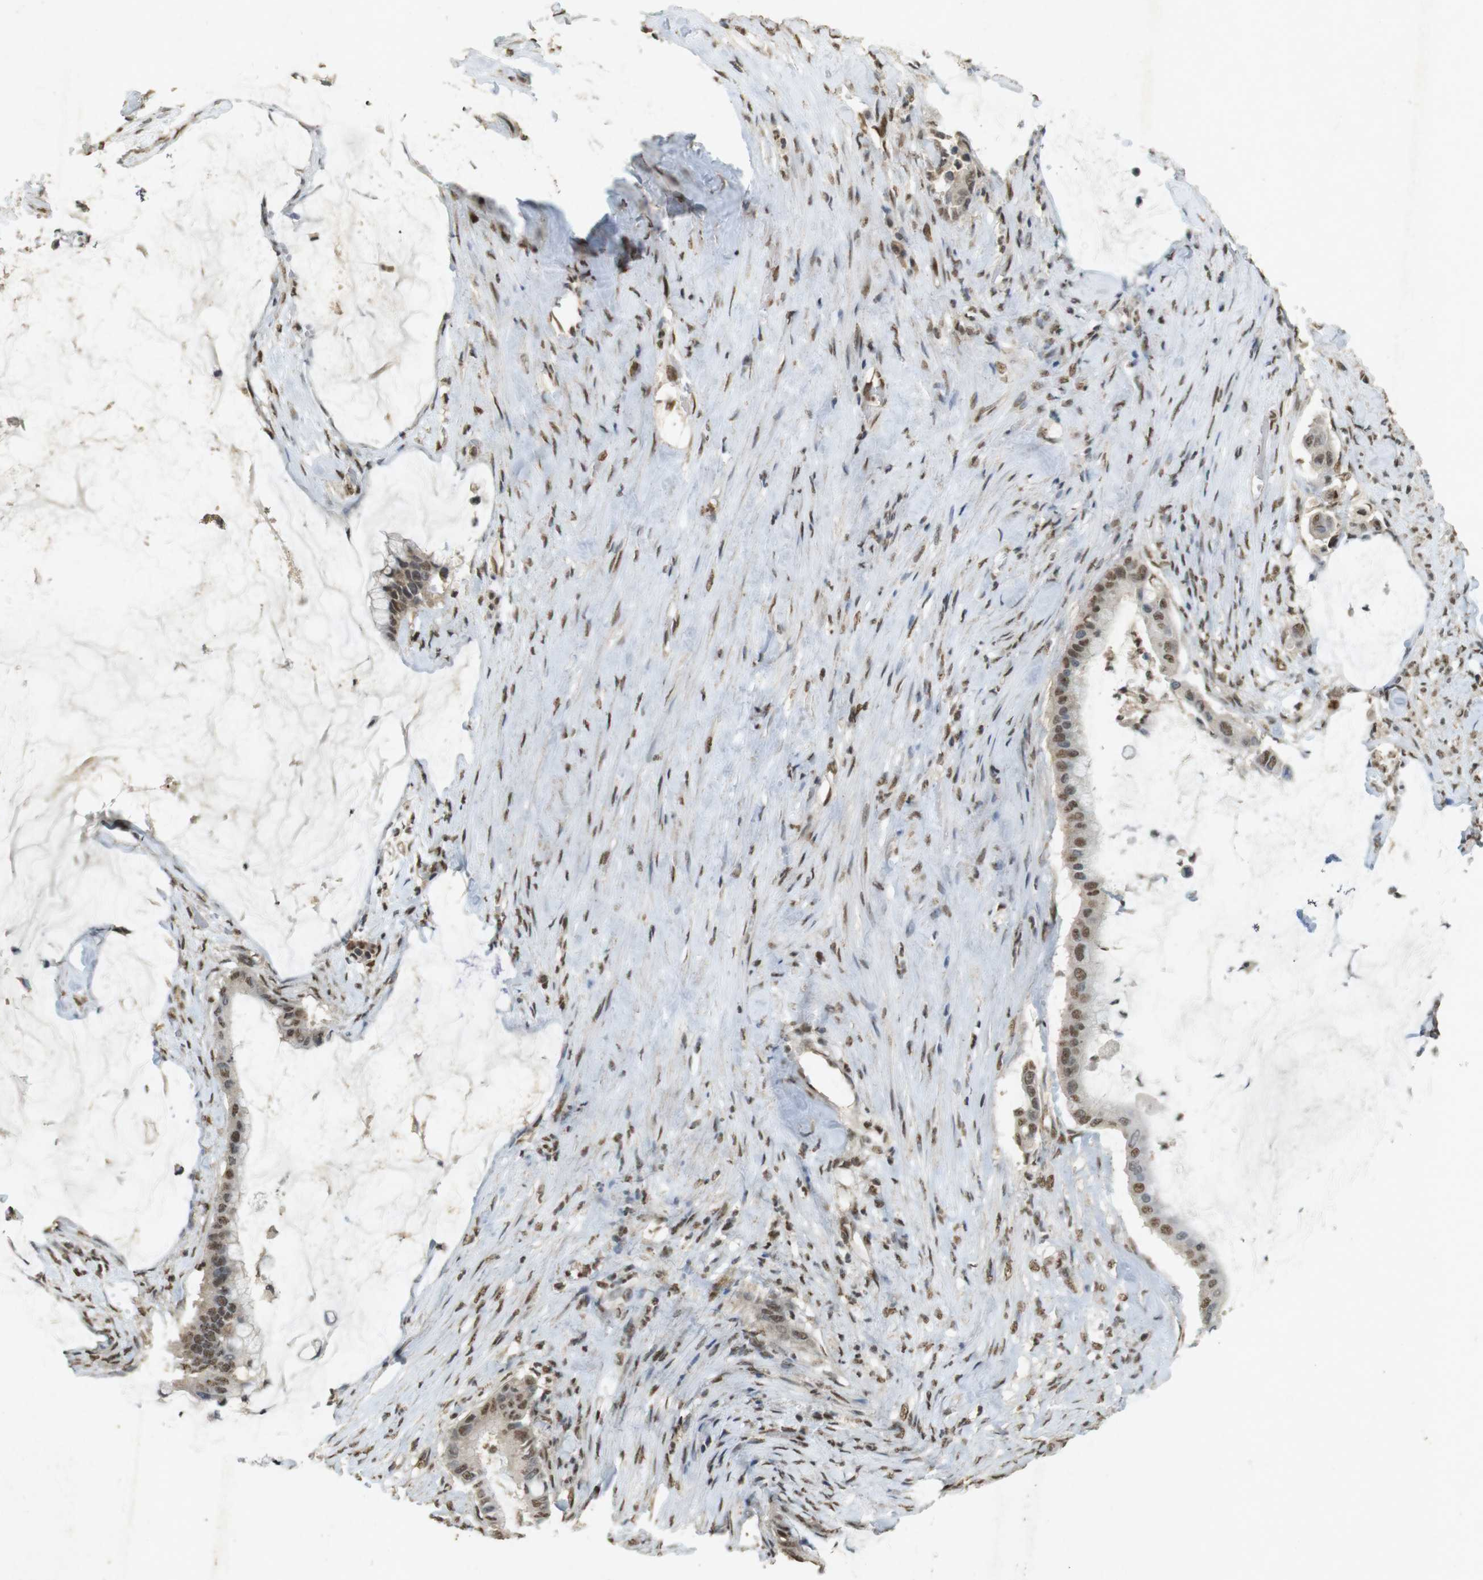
{"staining": {"intensity": "moderate", "quantity": ">75%", "location": "nuclear"}, "tissue": "pancreatic cancer", "cell_type": "Tumor cells", "image_type": "cancer", "snomed": [{"axis": "morphology", "description": "Adenocarcinoma, NOS"}, {"axis": "topography", "description": "Pancreas"}], "caption": "This is an image of immunohistochemistry (IHC) staining of pancreatic cancer (adenocarcinoma), which shows moderate positivity in the nuclear of tumor cells.", "gene": "GATA4", "patient": {"sex": "male", "age": 41}}